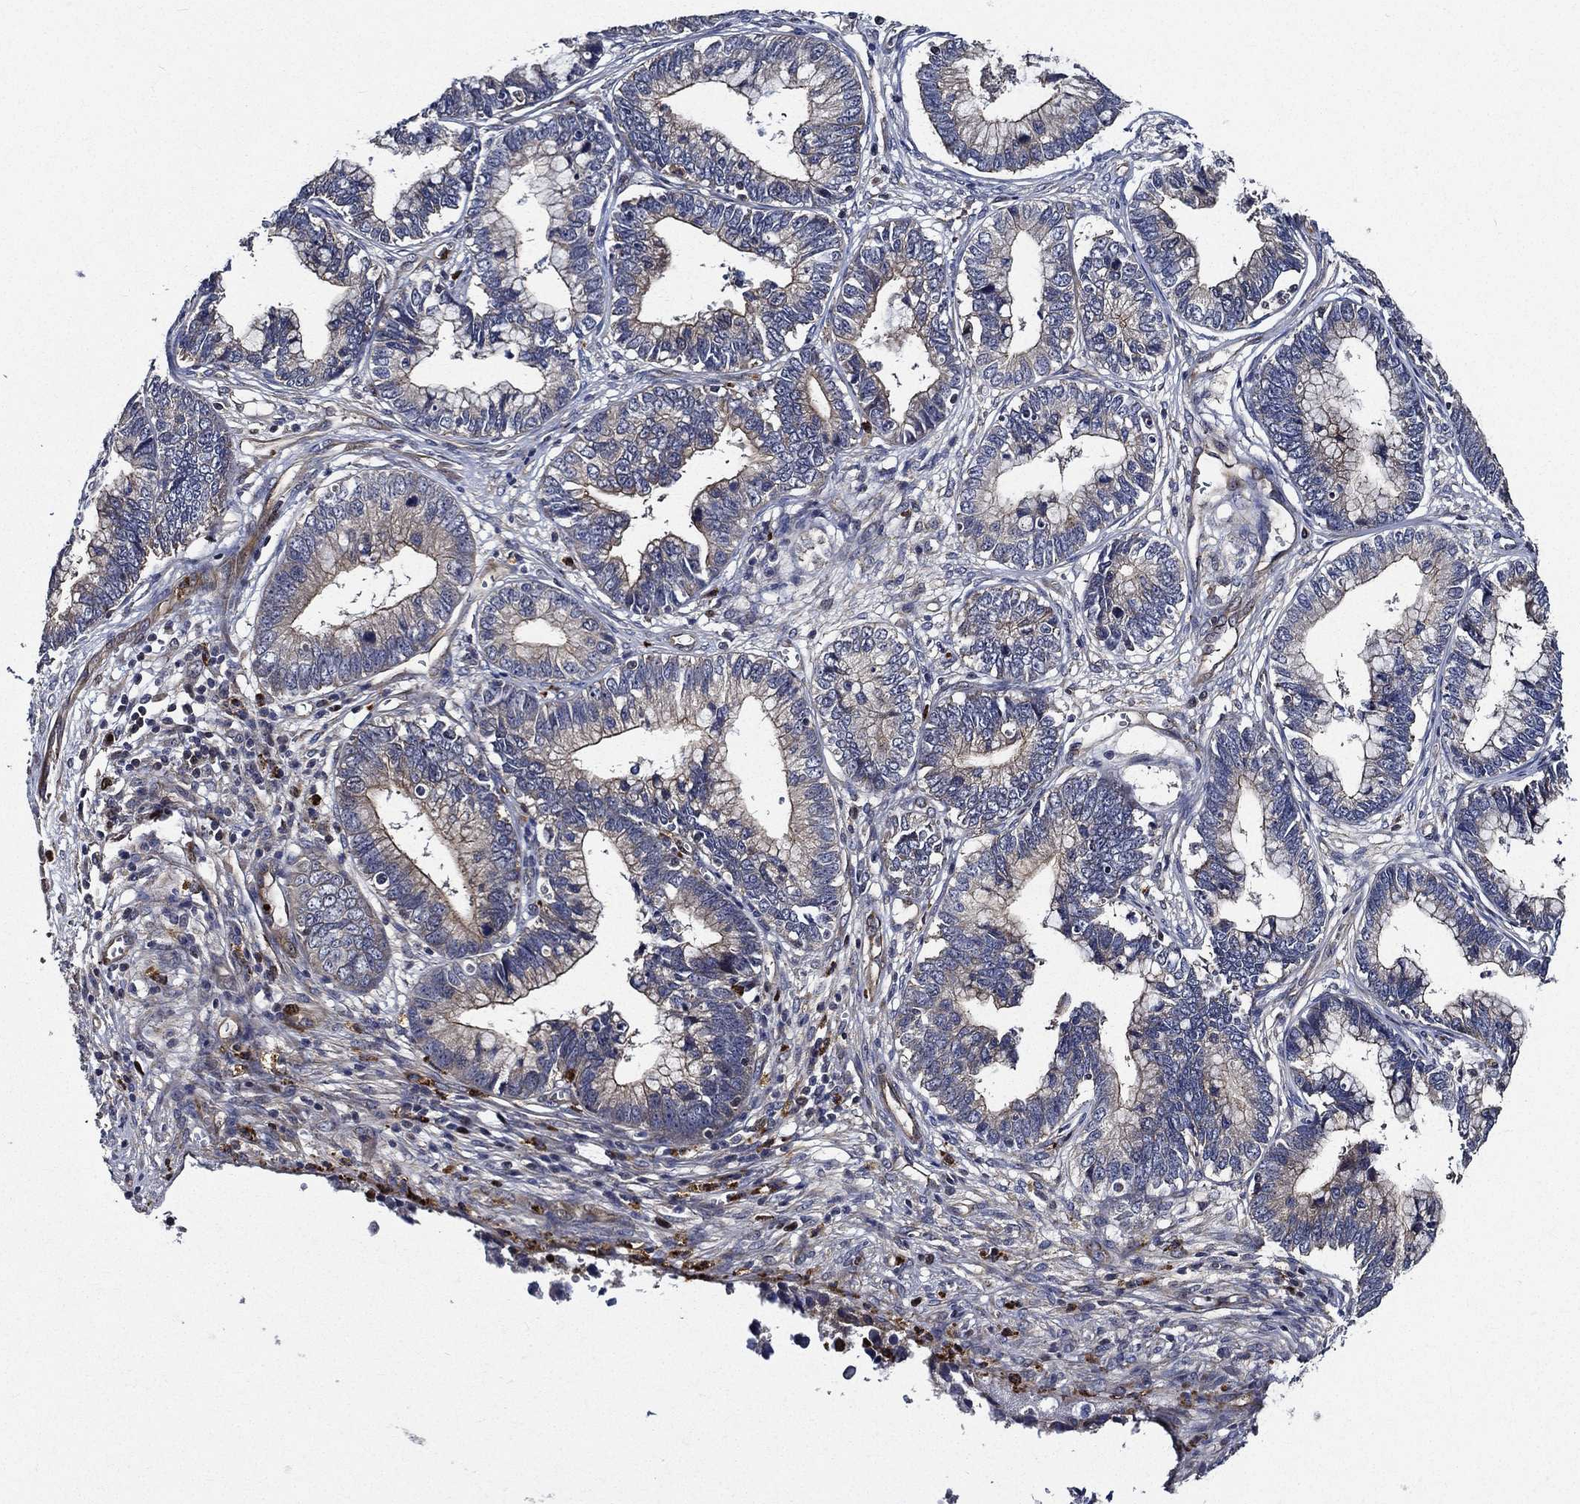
{"staining": {"intensity": "moderate", "quantity": "<25%", "location": "cytoplasmic/membranous"}, "tissue": "cervical cancer", "cell_type": "Tumor cells", "image_type": "cancer", "snomed": [{"axis": "morphology", "description": "Adenocarcinoma, NOS"}, {"axis": "topography", "description": "Cervix"}], "caption": "Moderate cytoplasmic/membranous expression for a protein is seen in approximately <25% of tumor cells of adenocarcinoma (cervical) using immunohistochemistry (IHC).", "gene": "KIF20B", "patient": {"sex": "female", "age": 44}}